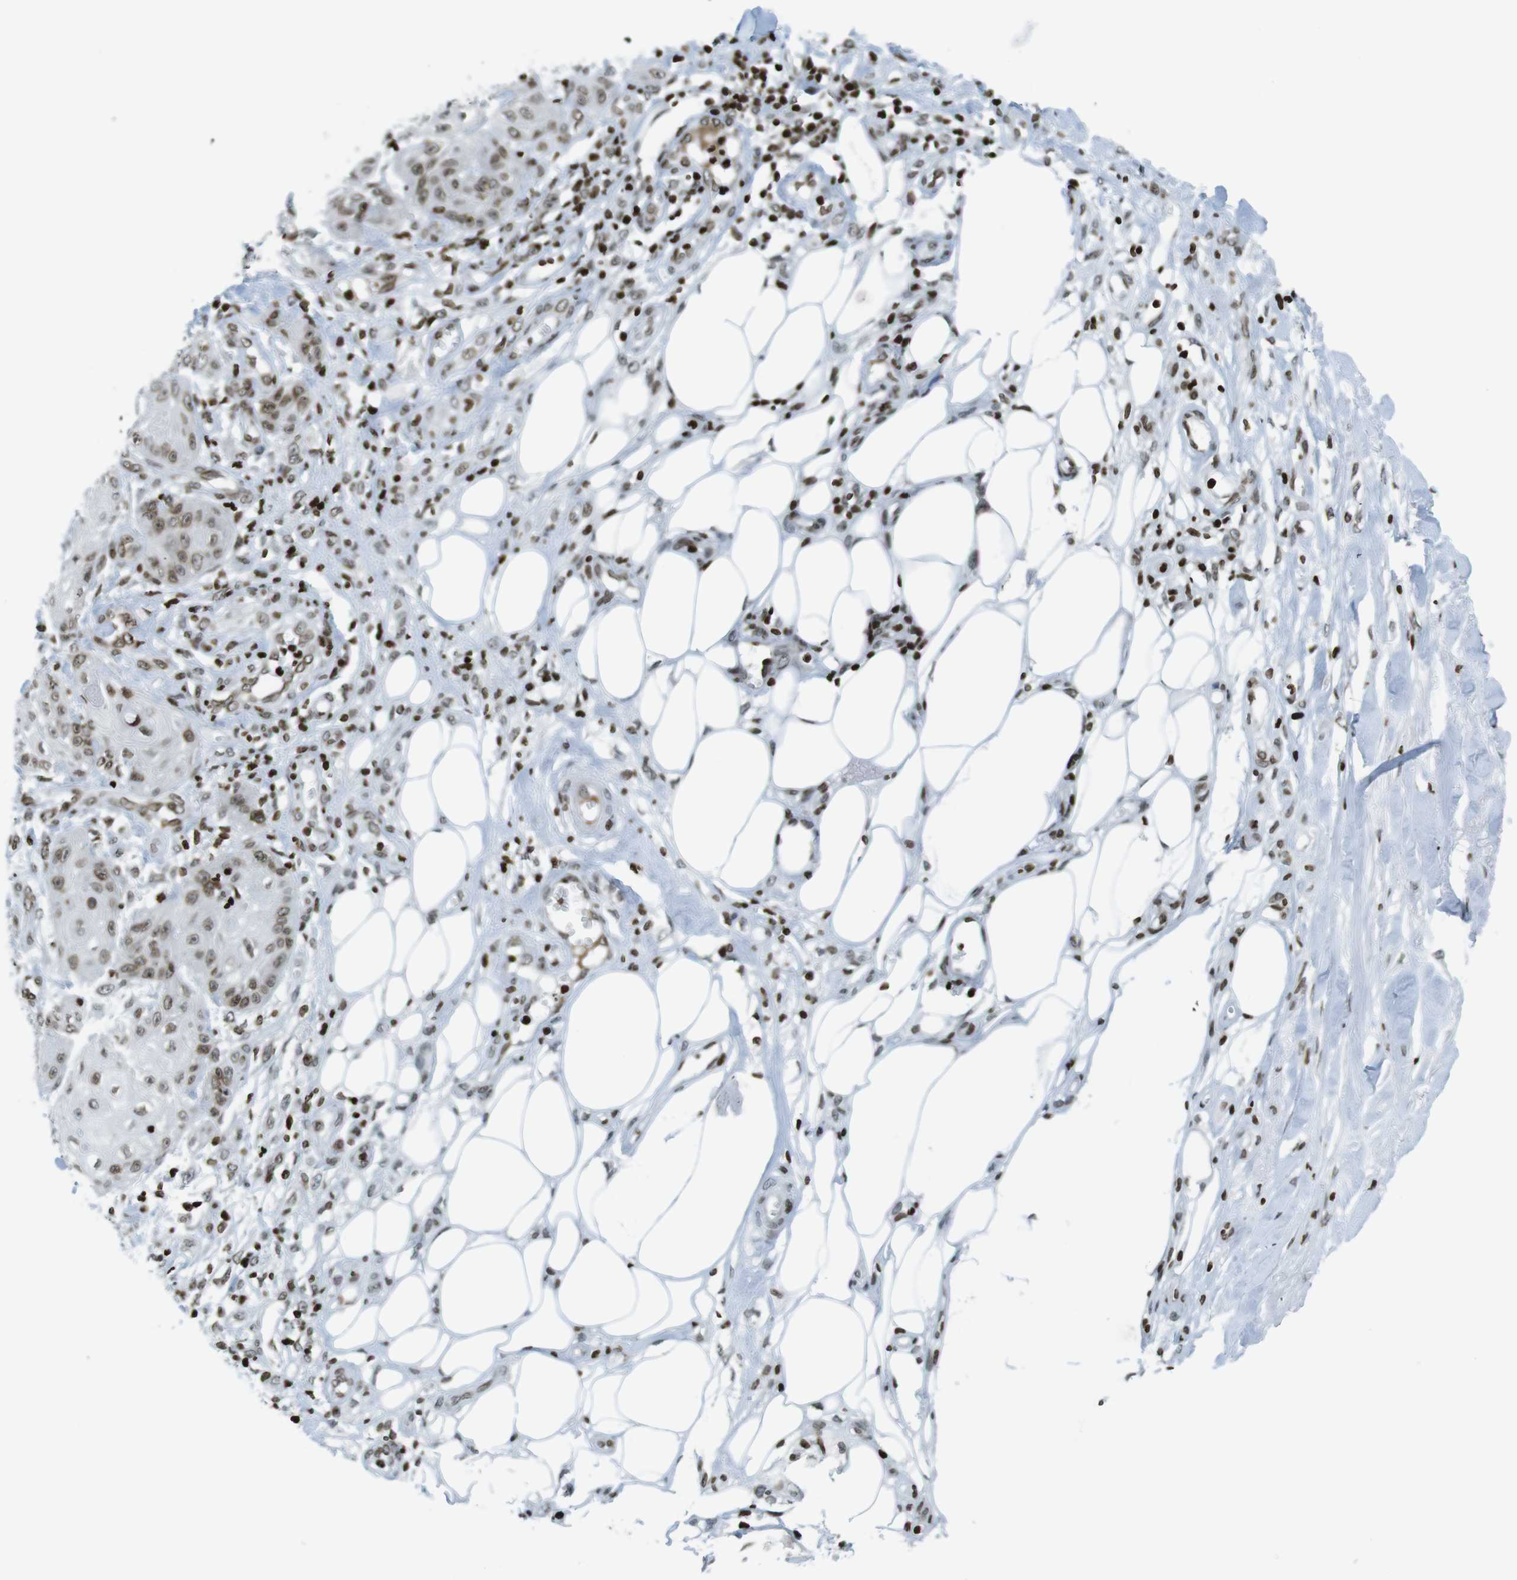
{"staining": {"intensity": "moderate", "quantity": ">75%", "location": "nuclear"}, "tissue": "skin cancer", "cell_type": "Tumor cells", "image_type": "cancer", "snomed": [{"axis": "morphology", "description": "Squamous cell carcinoma, NOS"}, {"axis": "topography", "description": "Skin"}], "caption": "Skin cancer (squamous cell carcinoma) stained with DAB (3,3'-diaminobenzidine) immunohistochemistry (IHC) exhibits medium levels of moderate nuclear positivity in about >75% of tumor cells.", "gene": "H2AC8", "patient": {"sex": "male", "age": 74}}